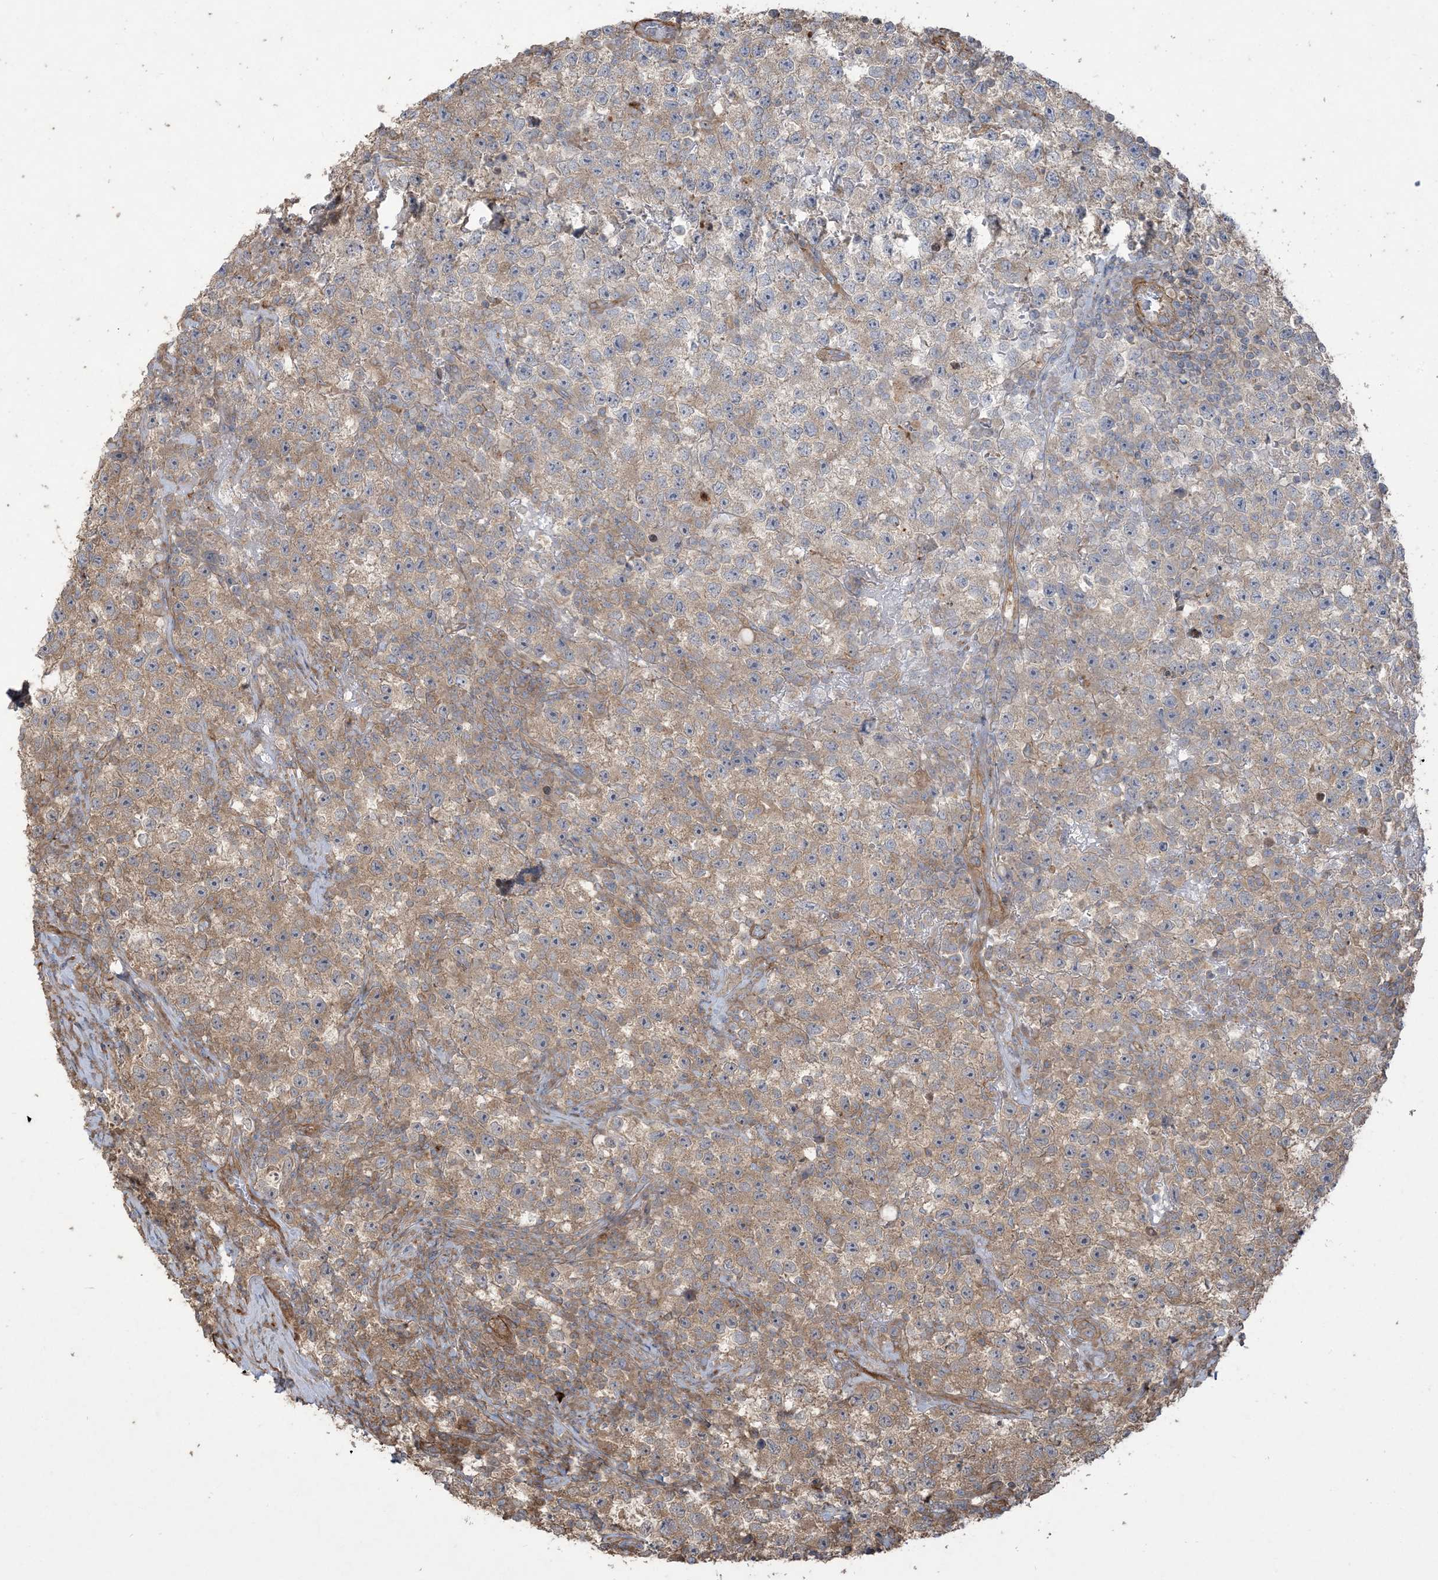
{"staining": {"intensity": "weak", "quantity": ">75%", "location": "cytoplasmic/membranous"}, "tissue": "testis cancer", "cell_type": "Tumor cells", "image_type": "cancer", "snomed": [{"axis": "morphology", "description": "Seminoma, NOS"}, {"axis": "topography", "description": "Testis"}], "caption": "An immunohistochemistry image of neoplastic tissue is shown. Protein staining in brown labels weak cytoplasmic/membranous positivity in testis seminoma within tumor cells.", "gene": "KLHL18", "patient": {"sex": "male", "age": 22}}